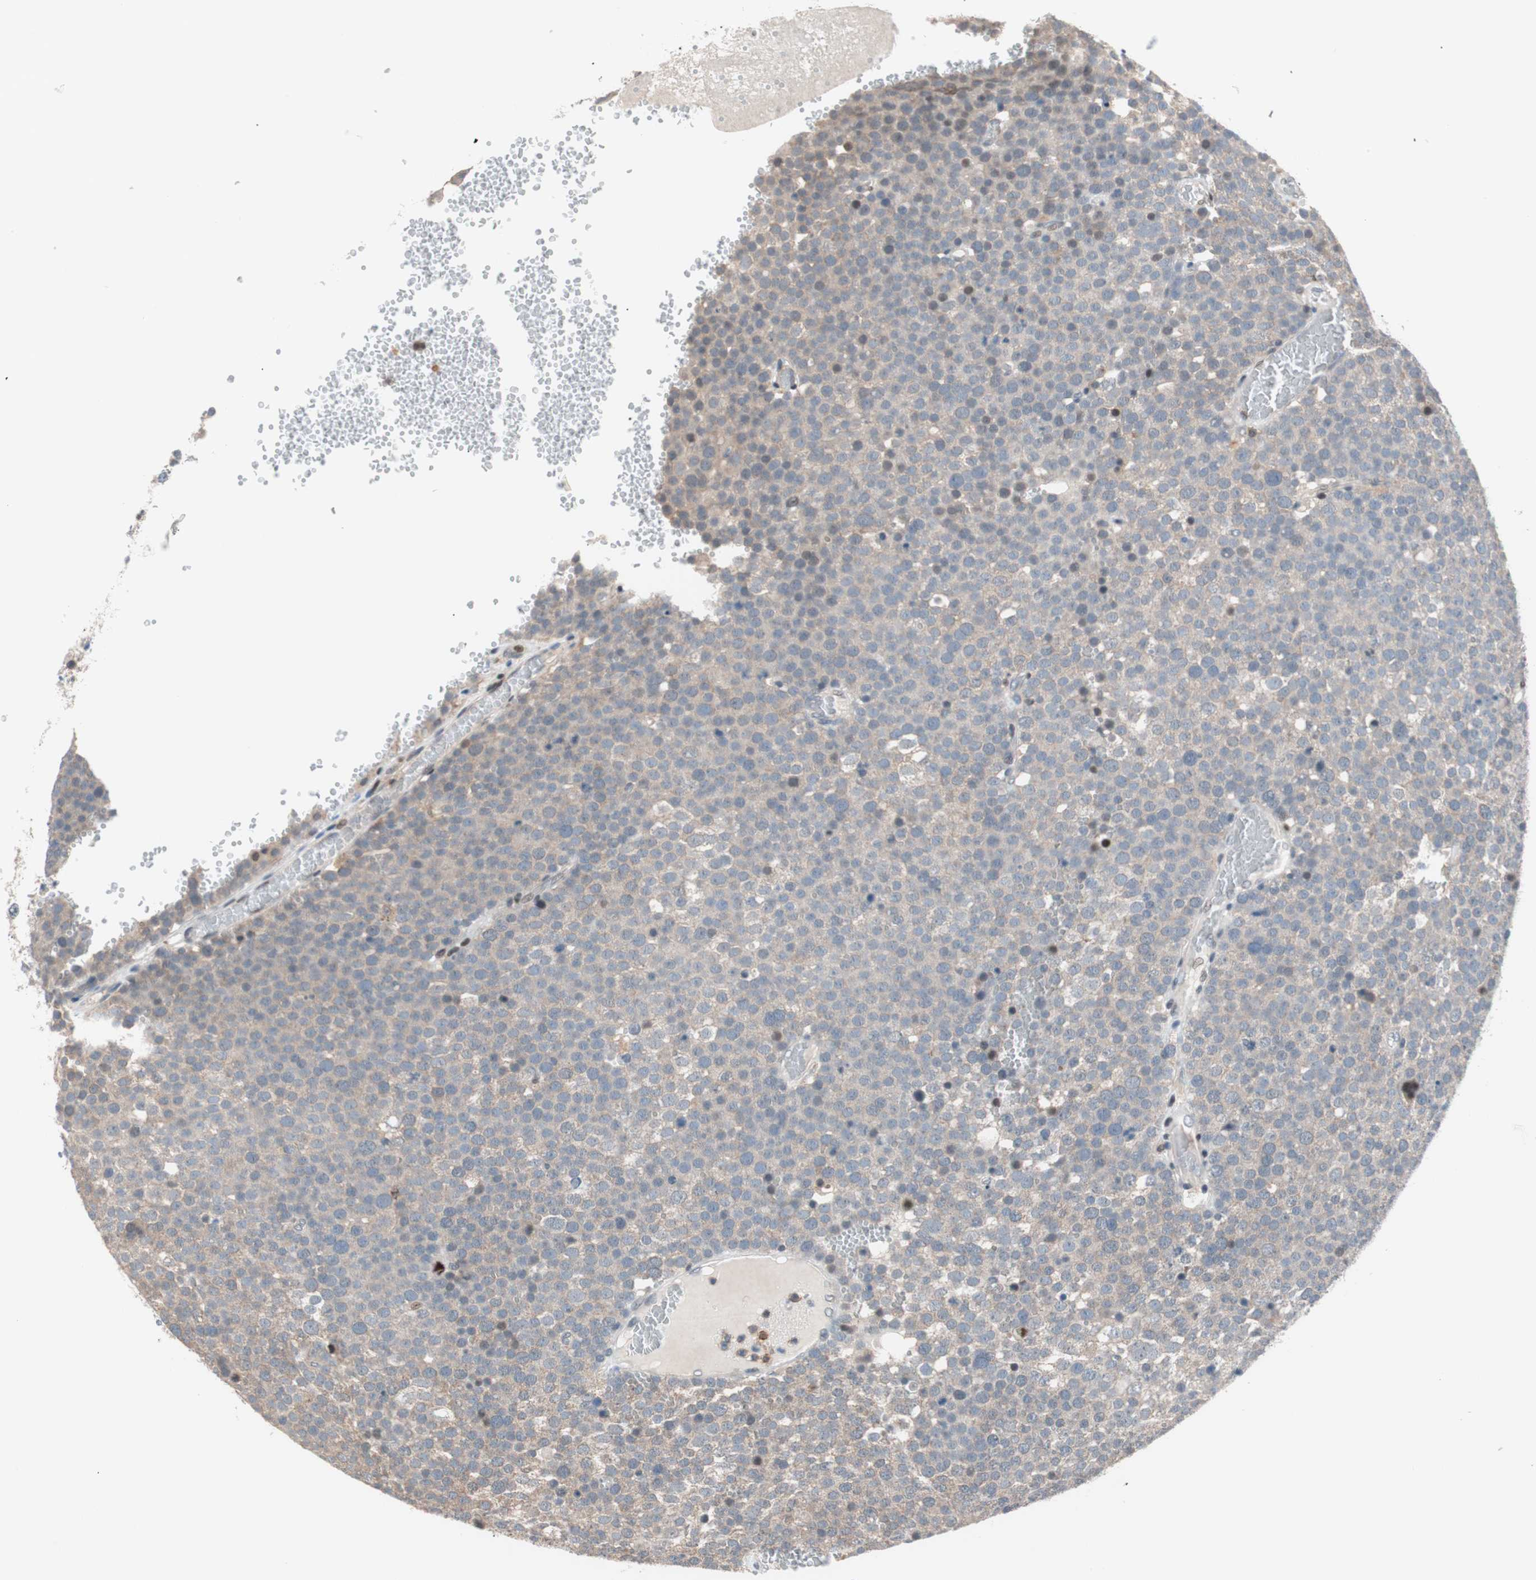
{"staining": {"intensity": "weak", "quantity": "<25%", "location": "cytoplasmic/membranous"}, "tissue": "testis cancer", "cell_type": "Tumor cells", "image_type": "cancer", "snomed": [{"axis": "morphology", "description": "Seminoma, NOS"}, {"axis": "topography", "description": "Testis"}], "caption": "This is an immunohistochemistry (IHC) image of human seminoma (testis). There is no expression in tumor cells.", "gene": "POLH", "patient": {"sex": "male", "age": 71}}